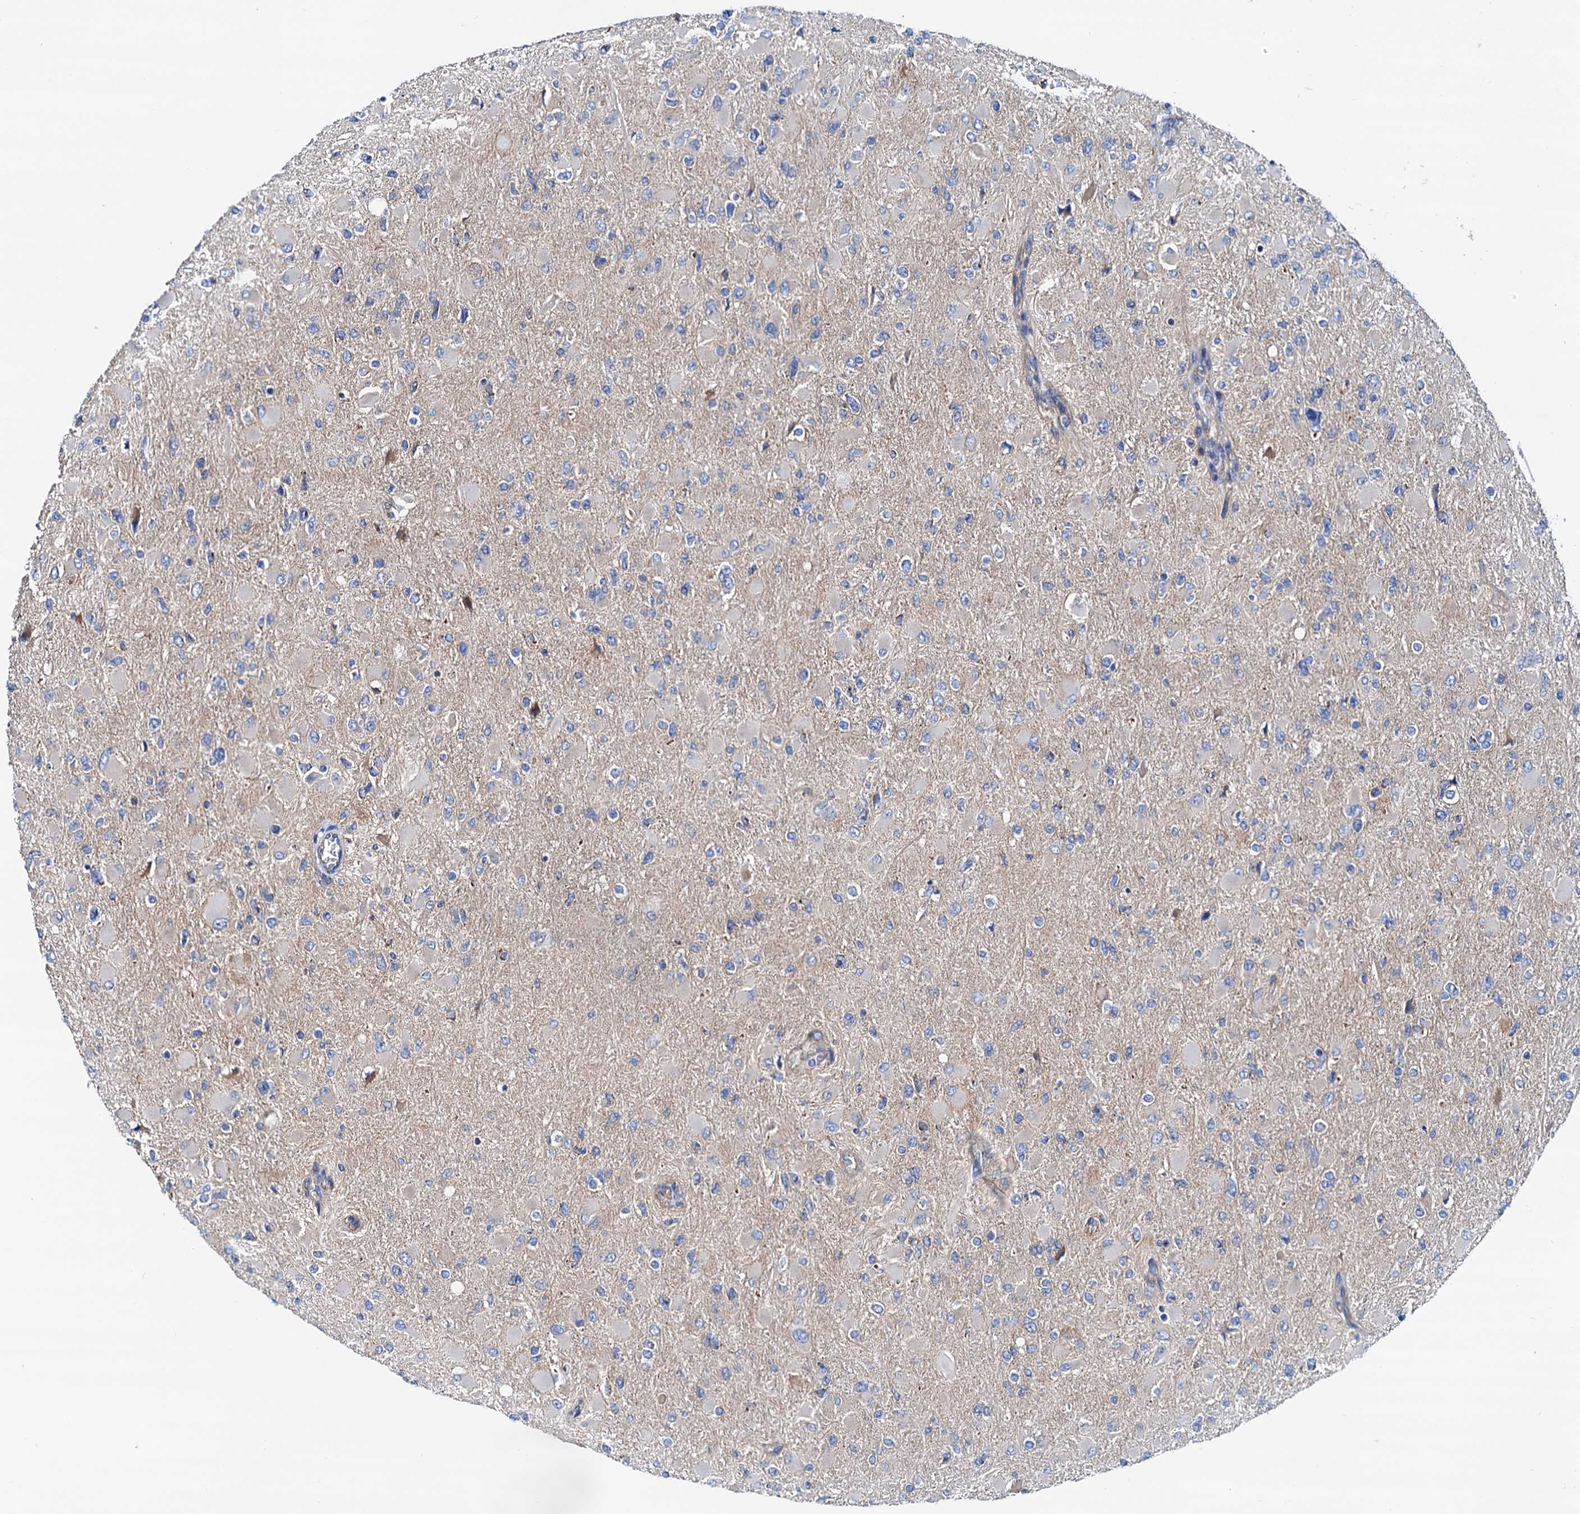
{"staining": {"intensity": "negative", "quantity": "none", "location": "none"}, "tissue": "glioma", "cell_type": "Tumor cells", "image_type": "cancer", "snomed": [{"axis": "morphology", "description": "Glioma, malignant, High grade"}, {"axis": "topography", "description": "Cerebral cortex"}], "caption": "DAB immunohistochemical staining of malignant glioma (high-grade) shows no significant positivity in tumor cells.", "gene": "RASSF9", "patient": {"sex": "female", "age": 36}}